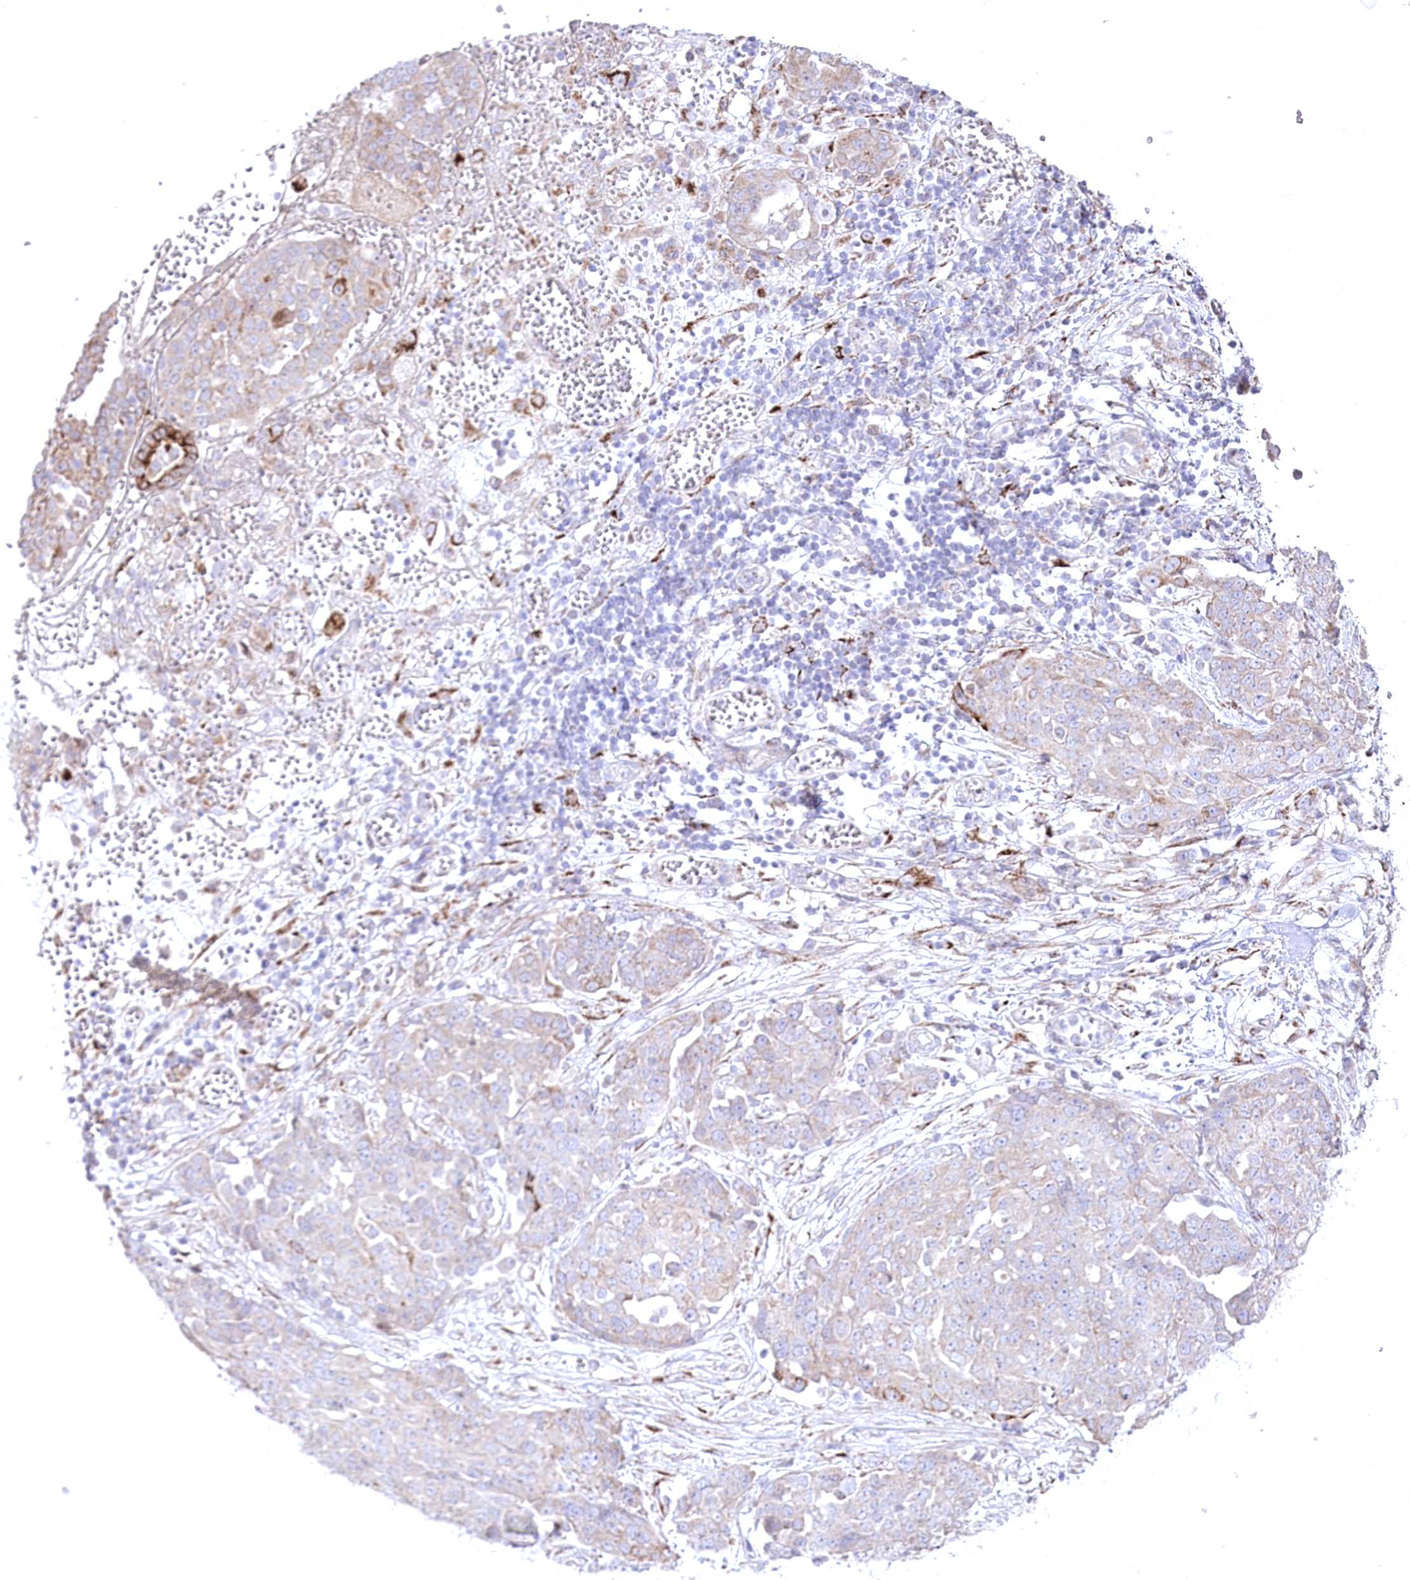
{"staining": {"intensity": "moderate", "quantity": "<25%", "location": "cytoplasmic/membranous"}, "tissue": "ovarian cancer", "cell_type": "Tumor cells", "image_type": "cancer", "snomed": [{"axis": "morphology", "description": "Cystadenocarcinoma, serous, NOS"}, {"axis": "topography", "description": "Soft tissue"}, {"axis": "topography", "description": "Ovary"}], "caption": "An image showing moderate cytoplasmic/membranous positivity in about <25% of tumor cells in ovarian cancer (serous cystadenocarcinoma), as visualized by brown immunohistochemical staining.", "gene": "CEP164", "patient": {"sex": "female", "age": 57}}